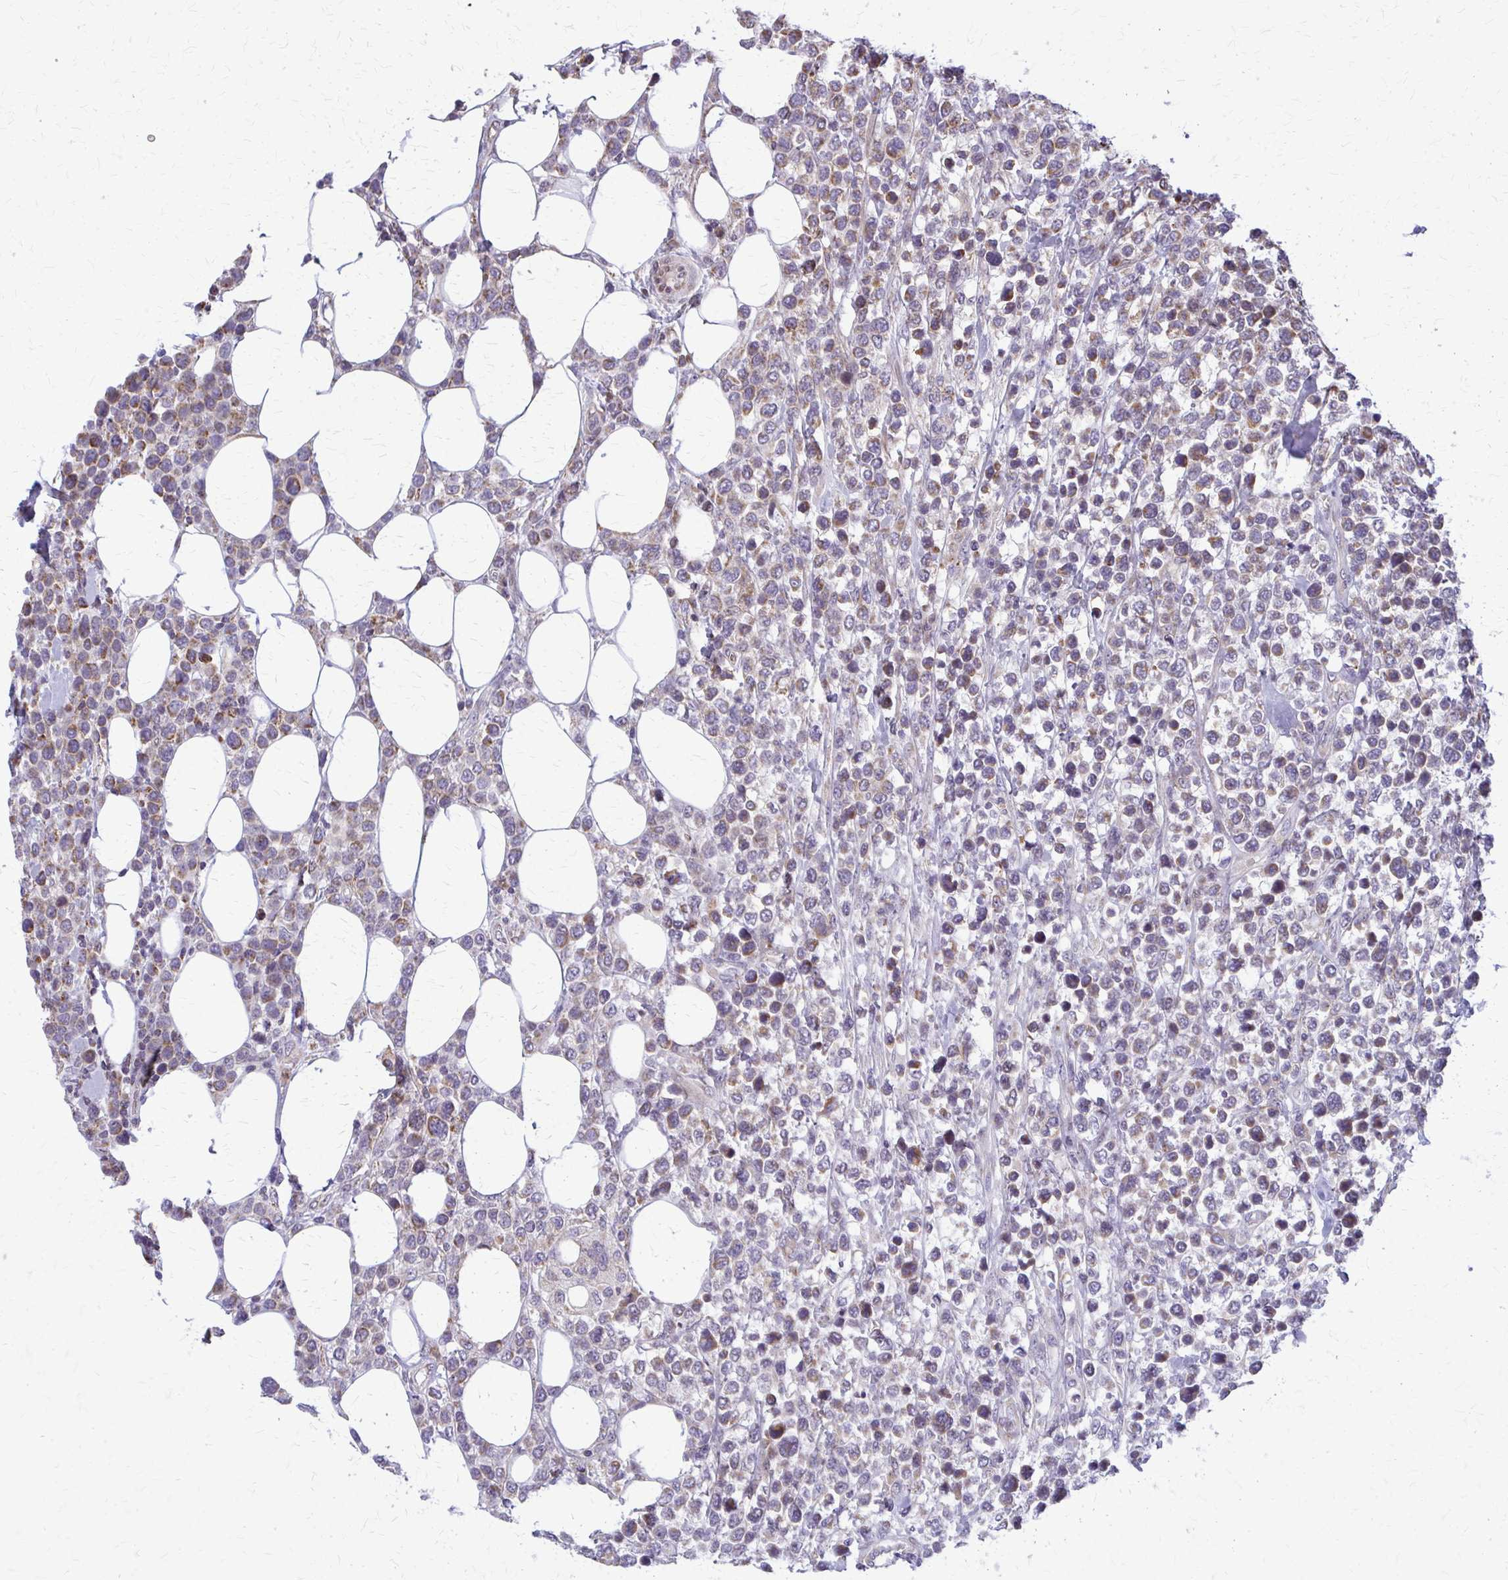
{"staining": {"intensity": "weak", "quantity": "25%-75%", "location": "cytoplasmic/membranous"}, "tissue": "lymphoma", "cell_type": "Tumor cells", "image_type": "cancer", "snomed": [{"axis": "morphology", "description": "Malignant lymphoma, non-Hodgkin's type, High grade"}, {"axis": "topography", "description": "Soft tissue"}], "caption": "Human malignant lymphoma, non-Hodgkin's type (high-grade) stained for a protein (brown) reveals weak cytoplasmic/membranous positive expression in about 25%-75% of tumor cells.", "gene": "MCCC1", "patient": {"sex": "female", "age": 56}}